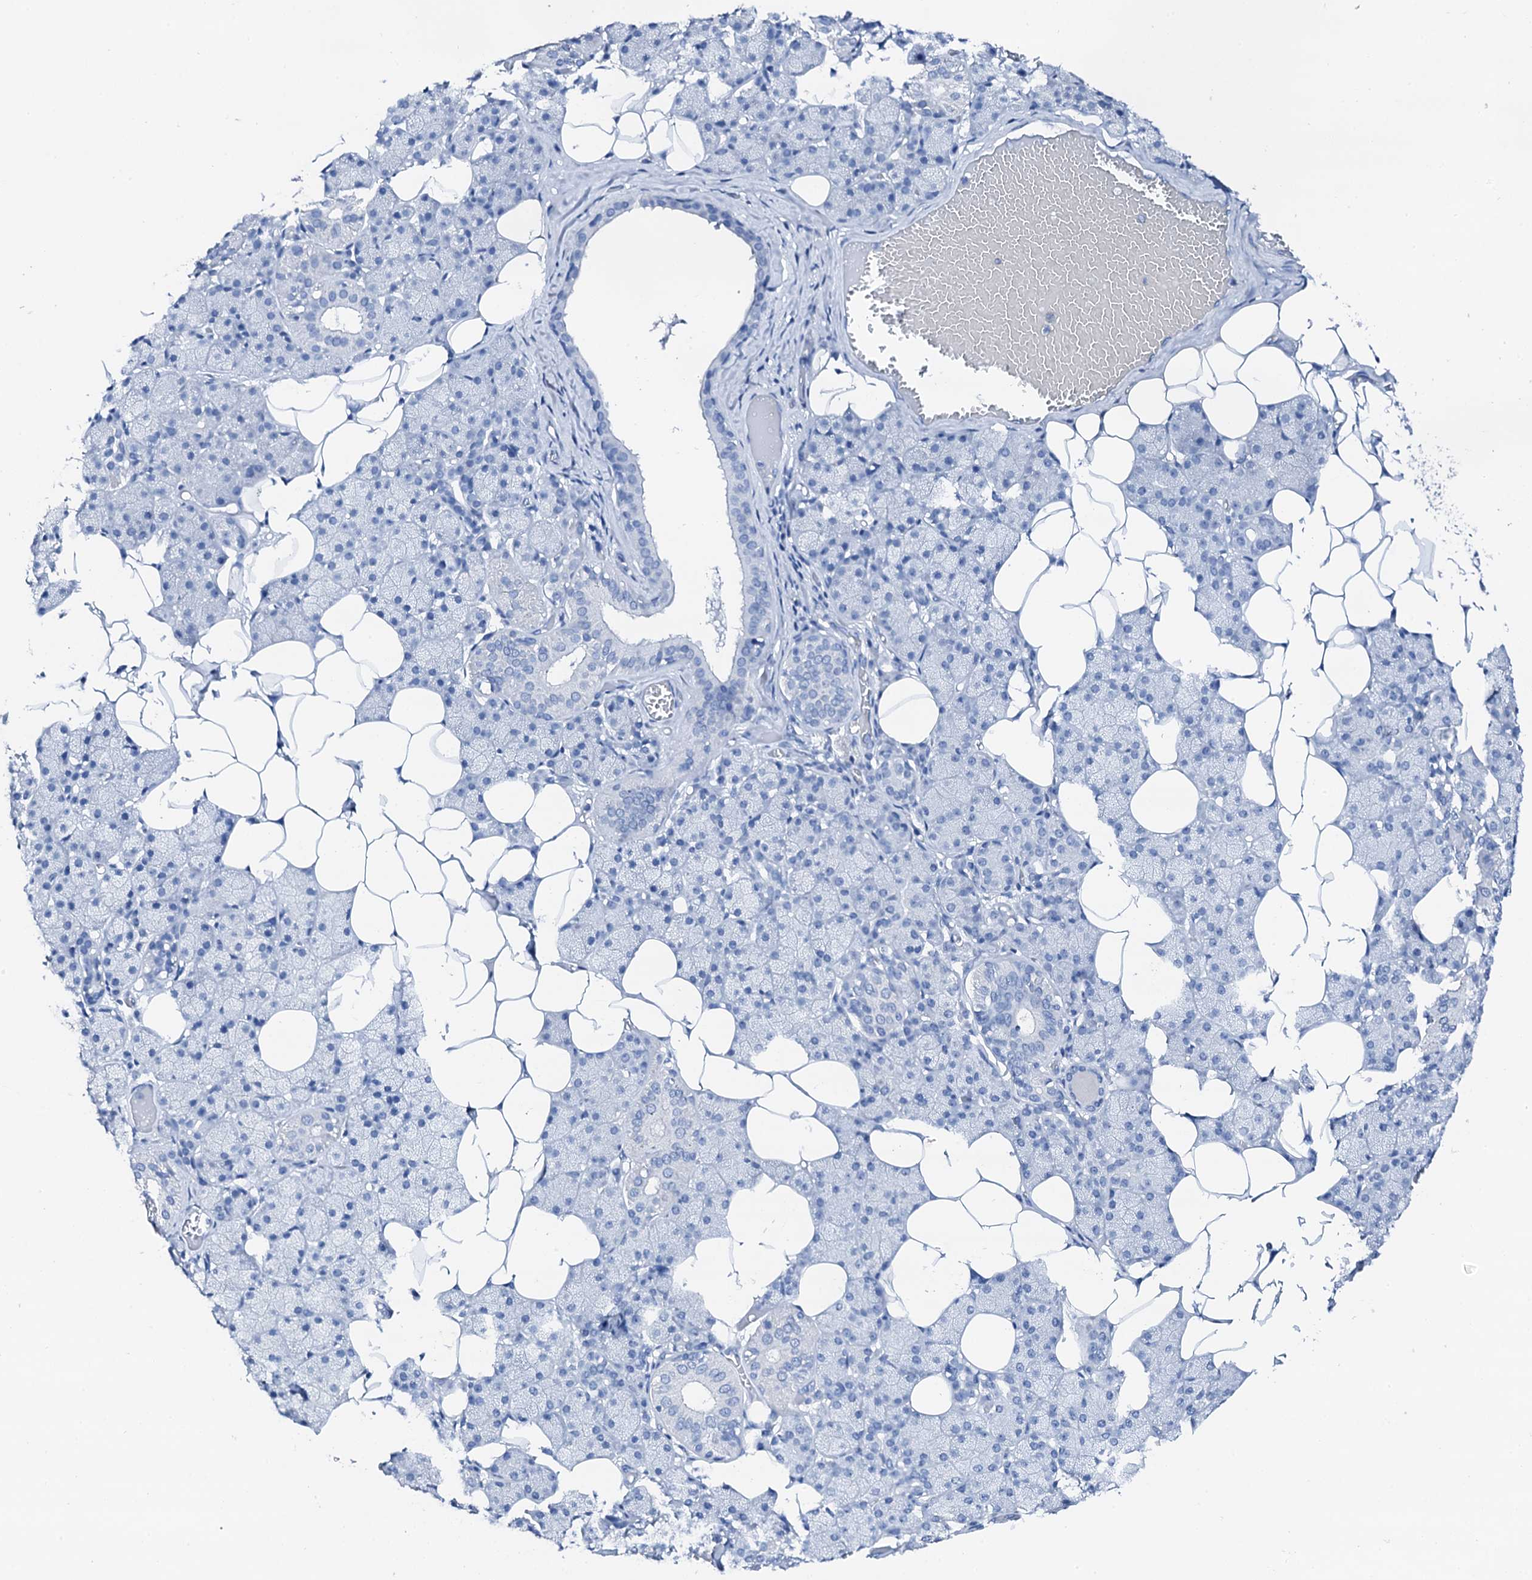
{"staining": {"intensity": "negative", "quantity": "none", "location": "none"}, "tissue": "salivary gland", "cell_type": "Glandular cells", "image_type": "normal", "snomed": [{"axis": "morphology", "description": "Normal tissue, NOS"}, {"axis": "topography", "description": "Salivary gland"}], "caption": "Immunohistochemistry (IHC) histopathology image of normal human salivary gland stained for a protein (brown), which displays no positivity in glandular cells.", "gene": "PTH", "patient": {"sex": "female", "age": 33}}